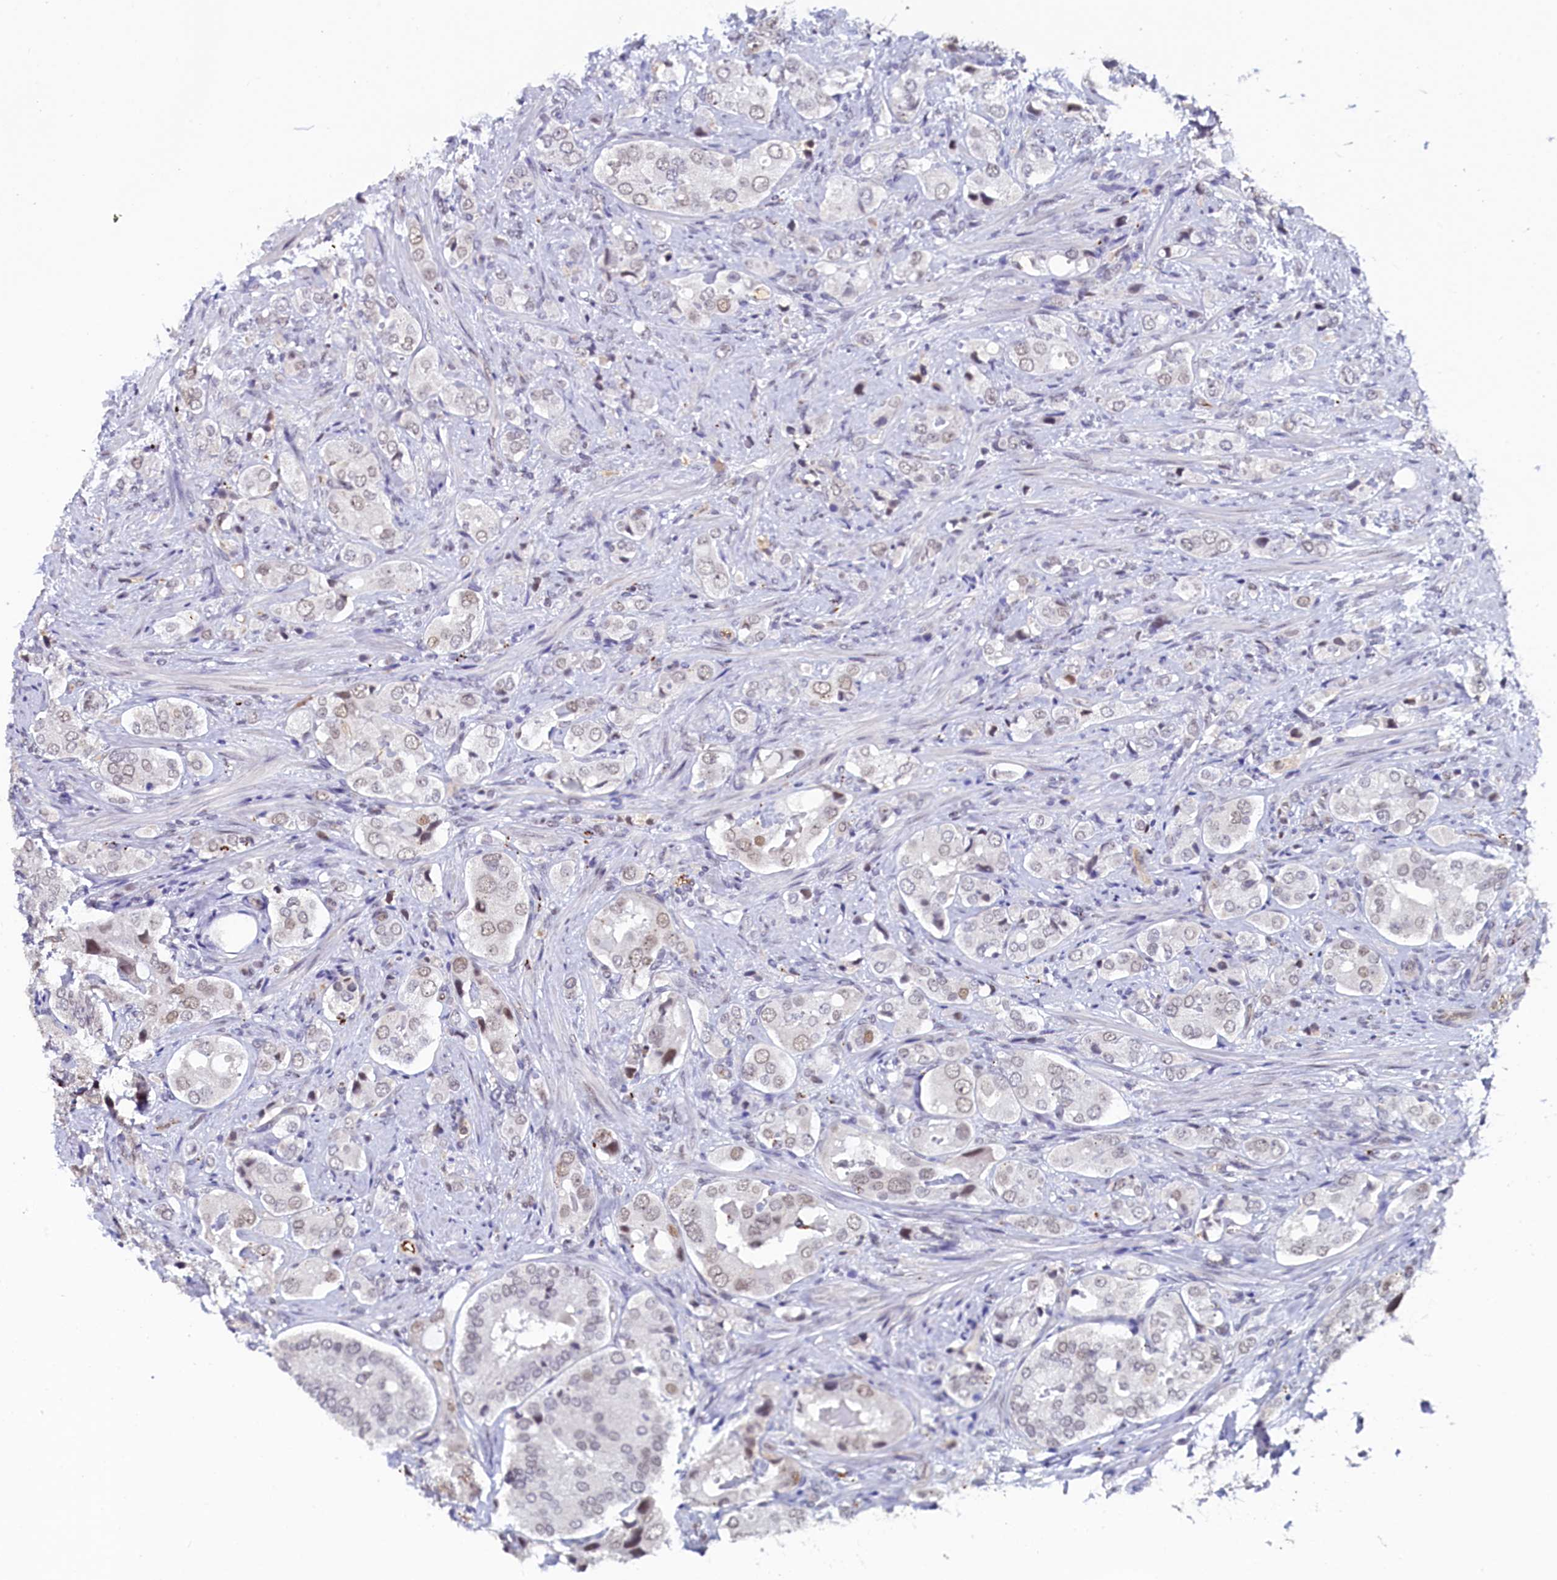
{"staining": {"intensity": "weak", "quantity": "<25%", "location": "nuclear"}, "tissue": "prostate cancer", "cell_type": "Tumor cells", "image_type": "cancer", "snomed": [{"axis": "morphology", "description": "Adenocarcinoma, High grade"}, {"axis": "topography", "description": "Prostate"}], "caption": "IHC micrograph of neoplastic tissue: human prostate cancer stained with DAB demonstrates no significant protein staining in tumor cells.", "gene": "INTS14", "patient": {"sex": "male", "age": 65}}